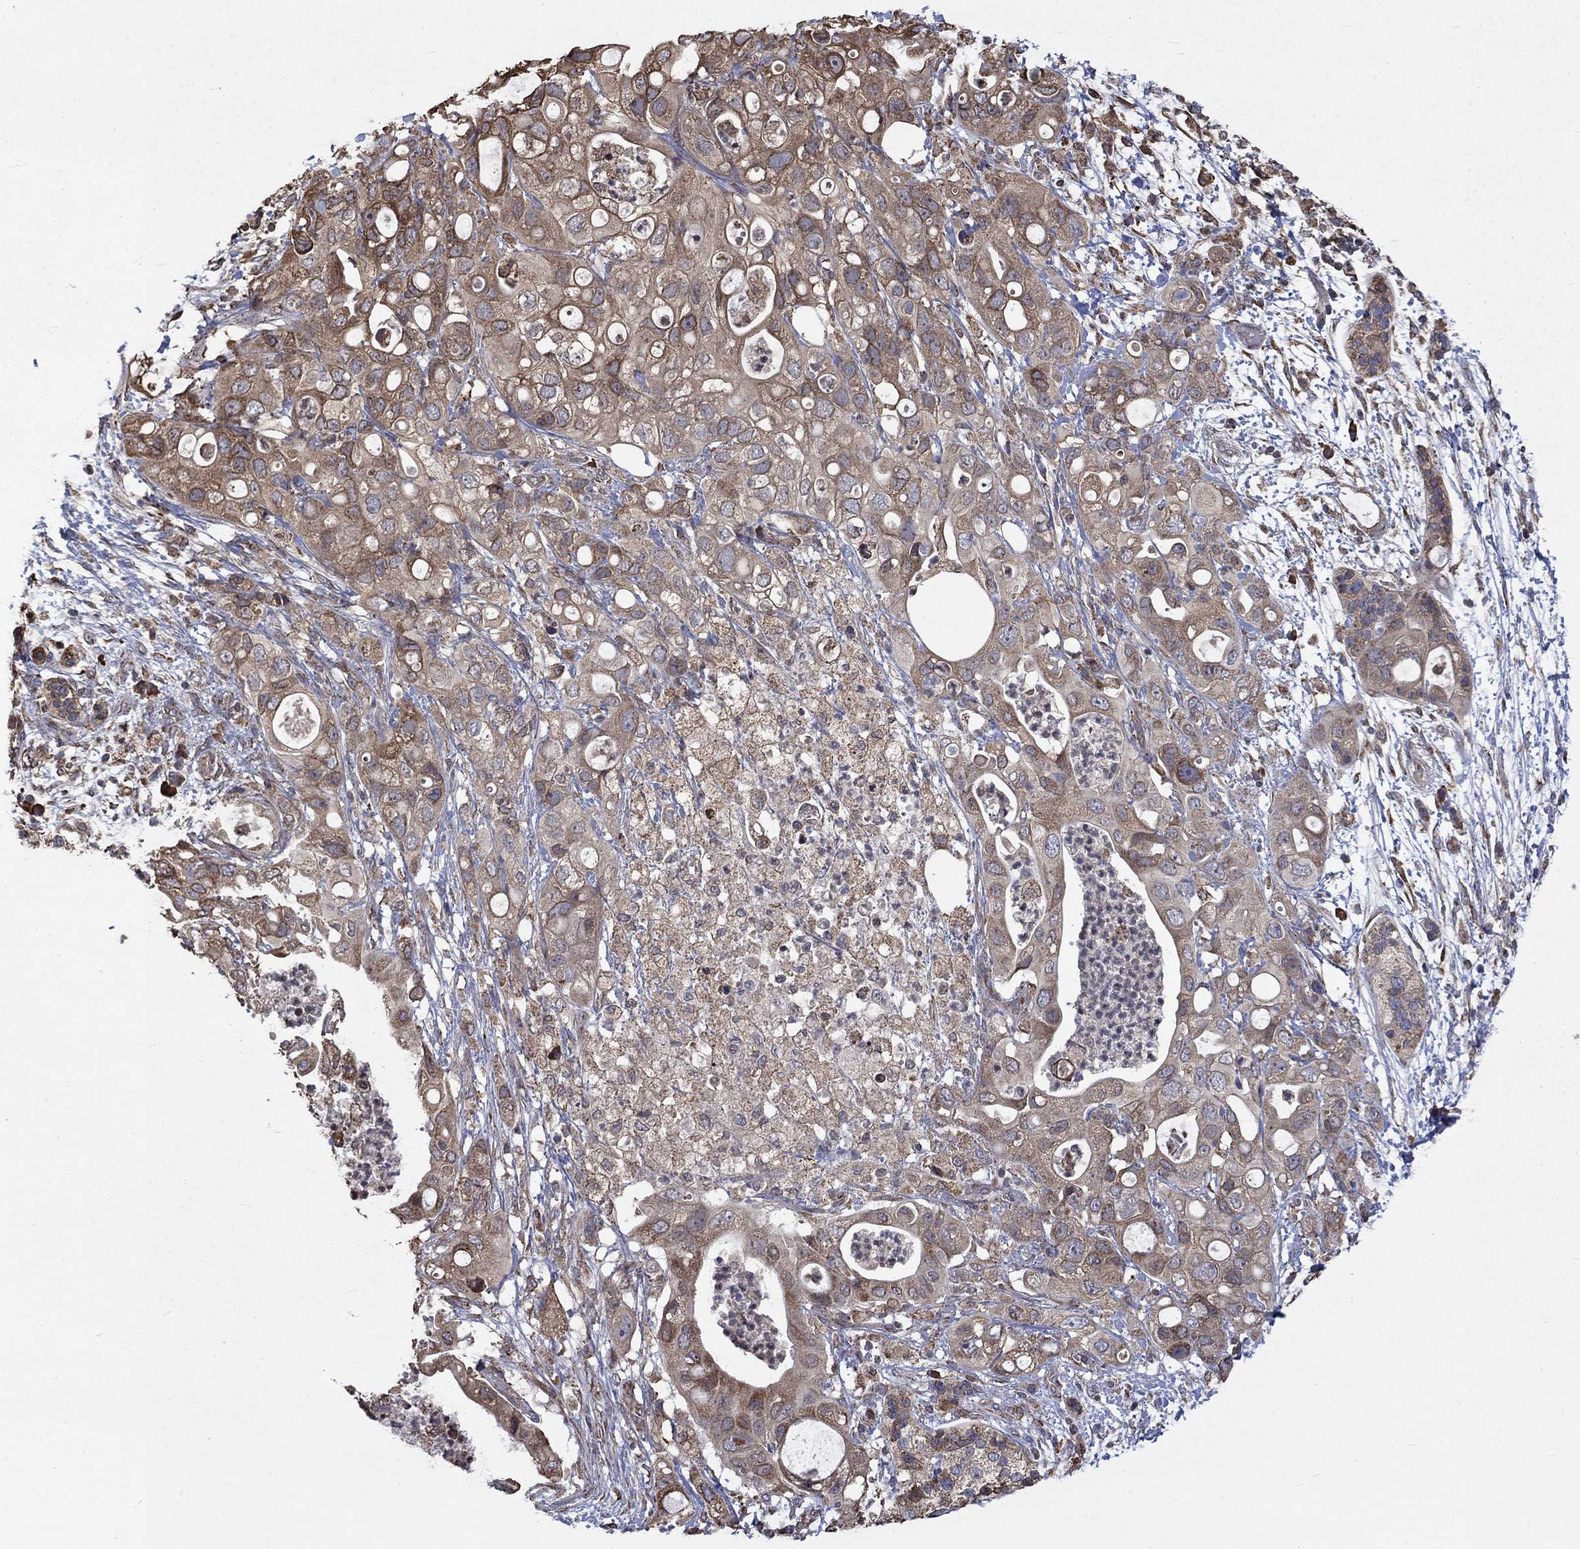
{"staining": {"intensity": "weak", "quantity": "25%-75%", "location": "cytoplasmic/membranous"}, "tissue": "pancreatic cancer", "cell_type": "Tumor cells", "image_type": "cancer", "snomed": [{"axis": "morphology", "description": "Adenocarcinoma, NOS"}, {"axis": "topography", "description": "Pancreas"}], "caption": "Pancreatic cancer (adenocarcinoma) was stained to show a protein in brown. There is low levels of weak cytoplasmic/membranous positivity in approximately 25%-75% of tumor cells.", "gene": "ESRRA", "patient": {"sex": "female", "age": 72}}